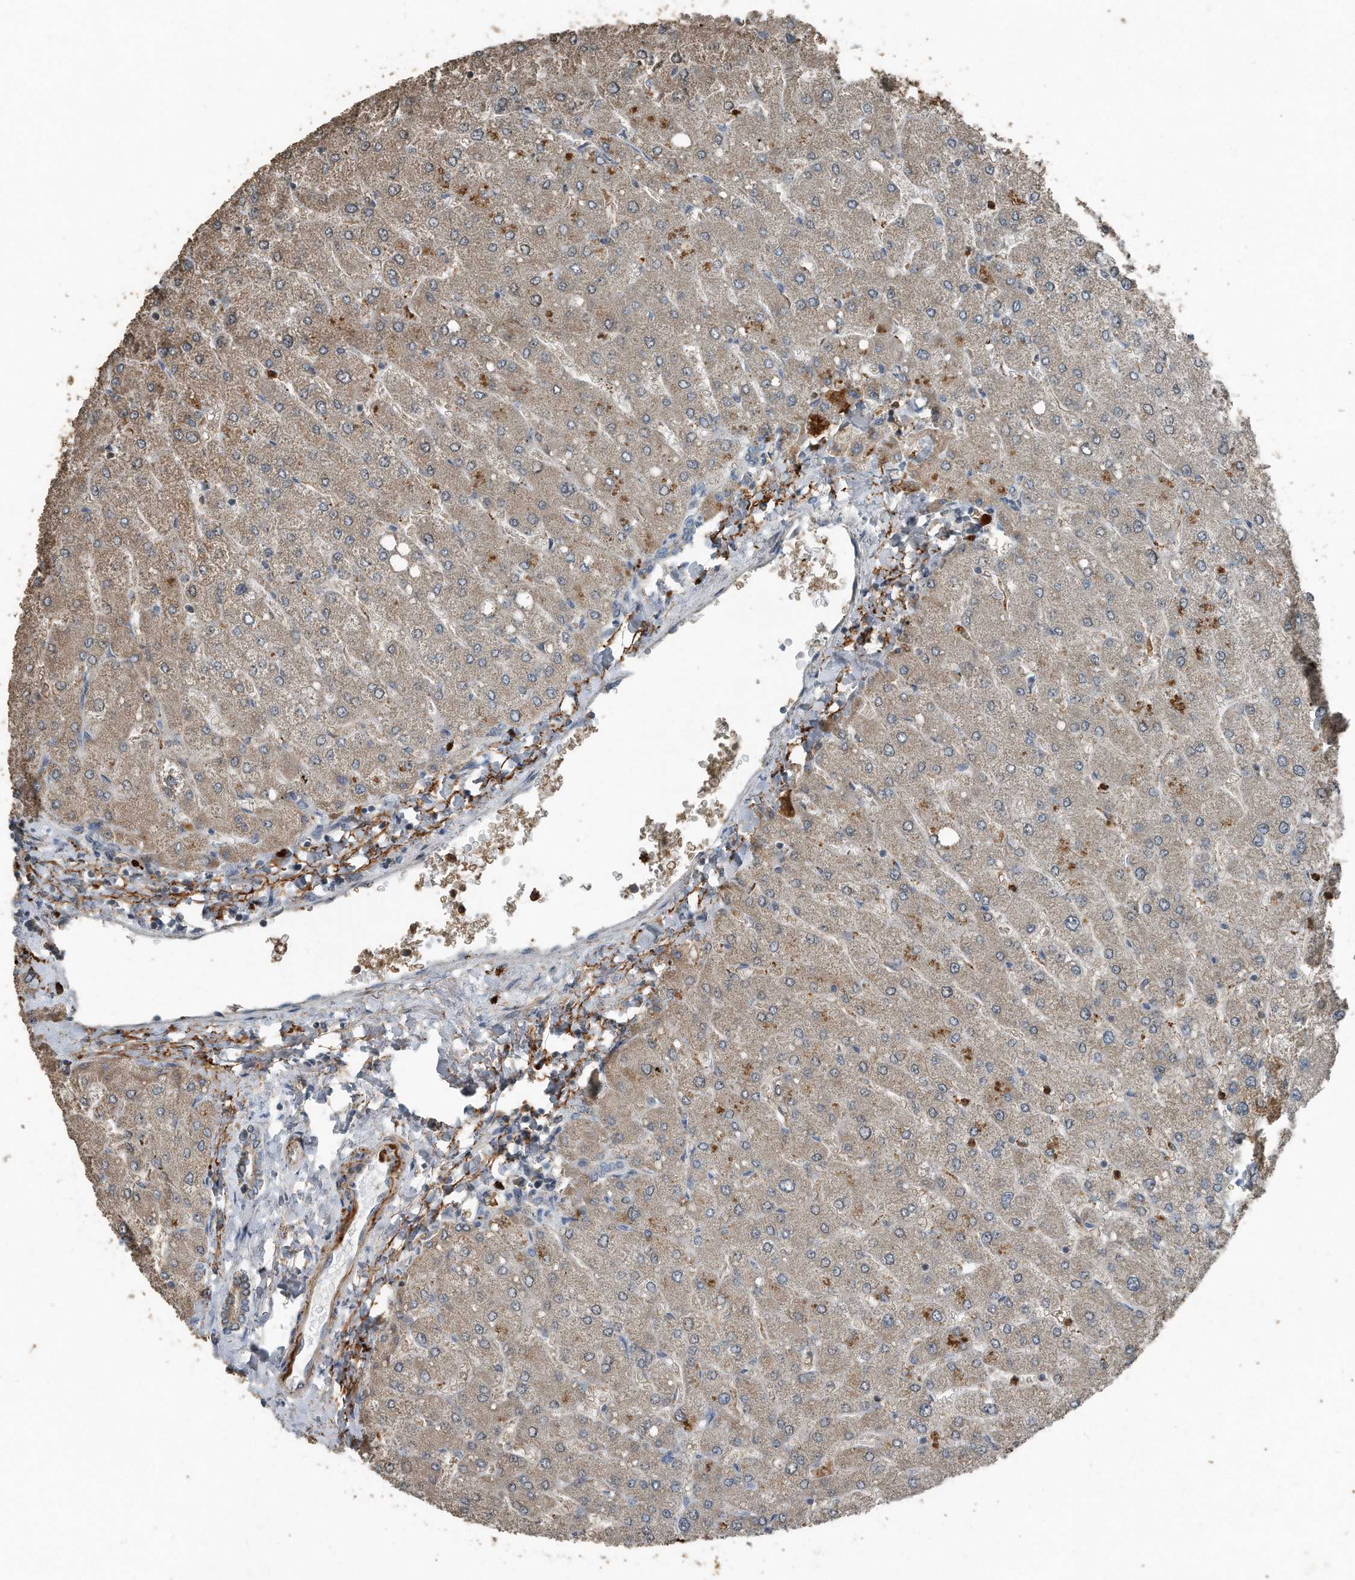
{"staining": {"intensity": "weak", "quantity": ">75%", "location": "cytoplasmic/membranous"}, "tissue": "liver", "cell_type": "Cholangiocytes", "image_type": "normal", "snomed": [{"axis": "morphology", "description": "Normal tissue, NOS"}, {"axis": "topography", "description": "Liver"}], "caption": "The immunohistochemical stain highlights weak cytoplasmic/membranous staining in cholangiocytes of unremarkable liver.", "gene": "C9", "patient": {"sex": "male", "age": 55}}